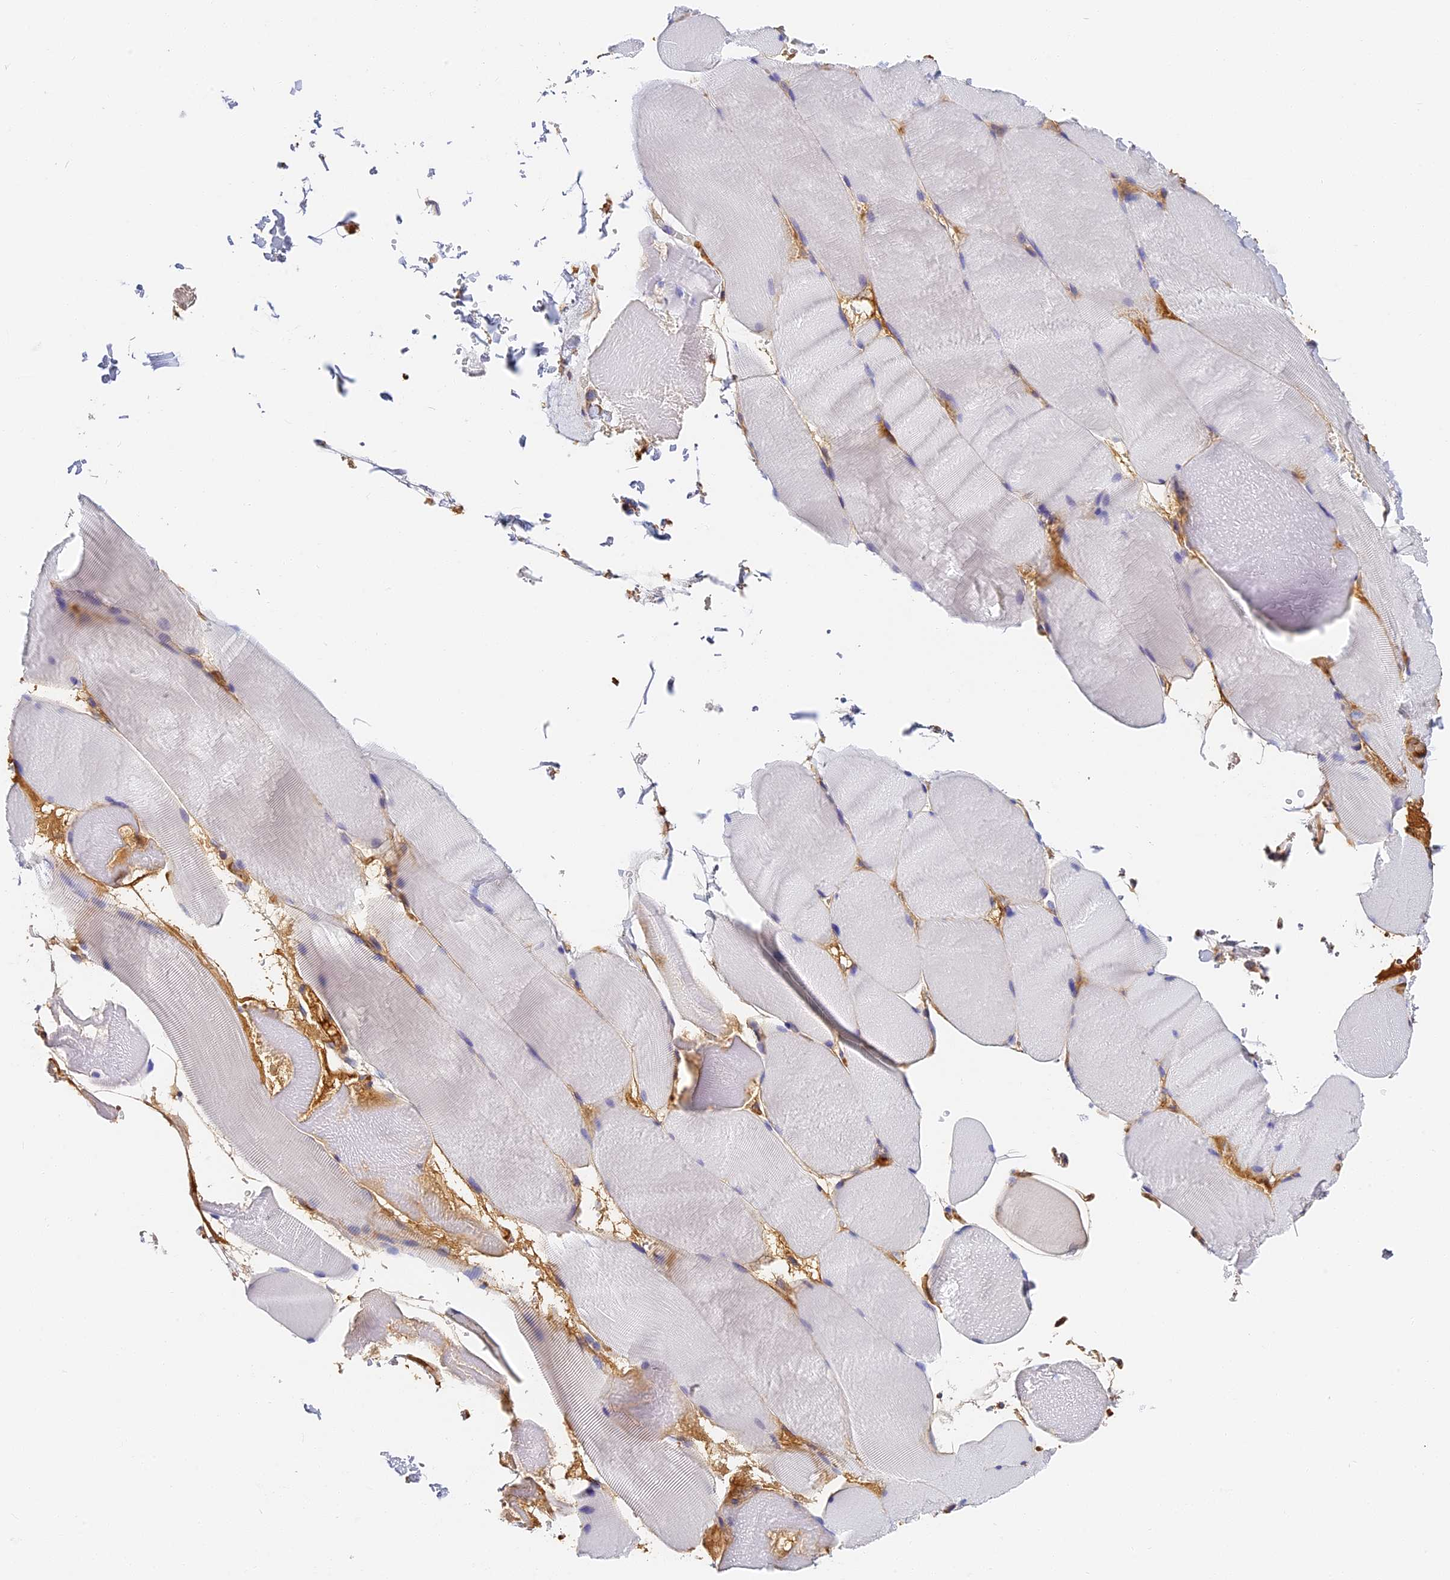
{"staining": {"intensity": "negative", "quantity": "none", "location": "none"}, "tissue": "skeletal muscle", "cell_type": "Myocytes", "image_type": "normal", "snomed": [{"axis": "morphology", "description": "Normal tissue, NOS"}, {"axis": "topography", "description": "Skeletal muscle"}, {"axis": "topography", "description": "Head-Neck"}], "caption": "DAB (3,3'-diaminobenzidine) immunohistochemical staining of unremarkable human skeletal muscle displays no significant positivity in myocytes.", "gene": "ITIH1", "patient": {"sex": "male", "age": 66}}